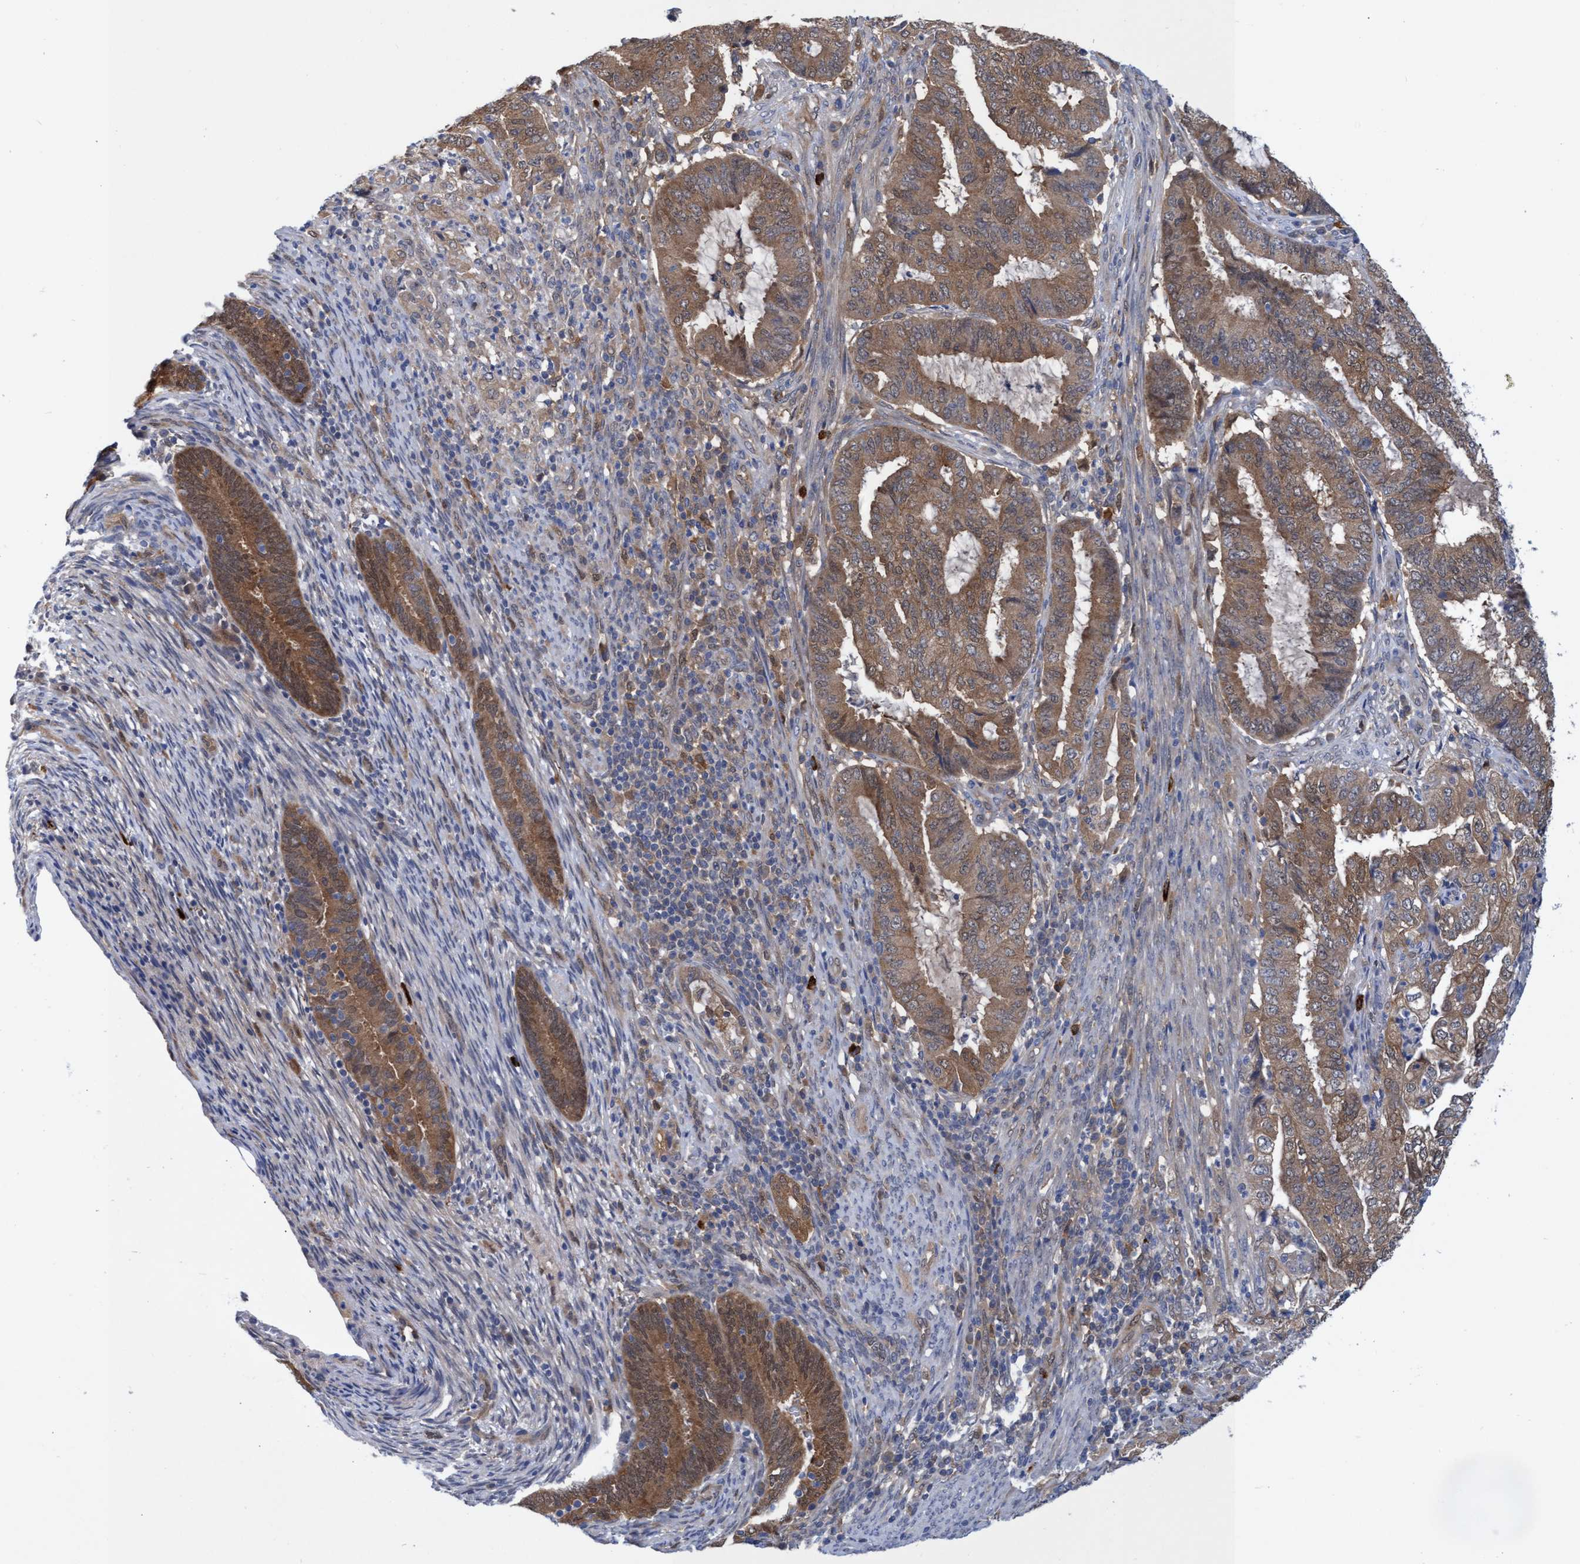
{"staining": {"intensity": "moderate", "quantity": ">75%", "location": "cytoplasmic/membranous"}, "tissue": "endometrial cancer", "cell_type": "Tumor cells", "image_type": "cancer", "snomed": [{"axis": "morphology", "description": "Adenocarcinoma, NOS"}, {"axis": "topography", "description": "Endometrium"}], "caption": "Immunohistochemical staining of human endometrial cancer shows medium levels of moderate cytoplasmic/membranous protein positivity in about >75% of tumor cells.", "gene": "PNPO", "patient": {"sex": "female", "age": 51}}